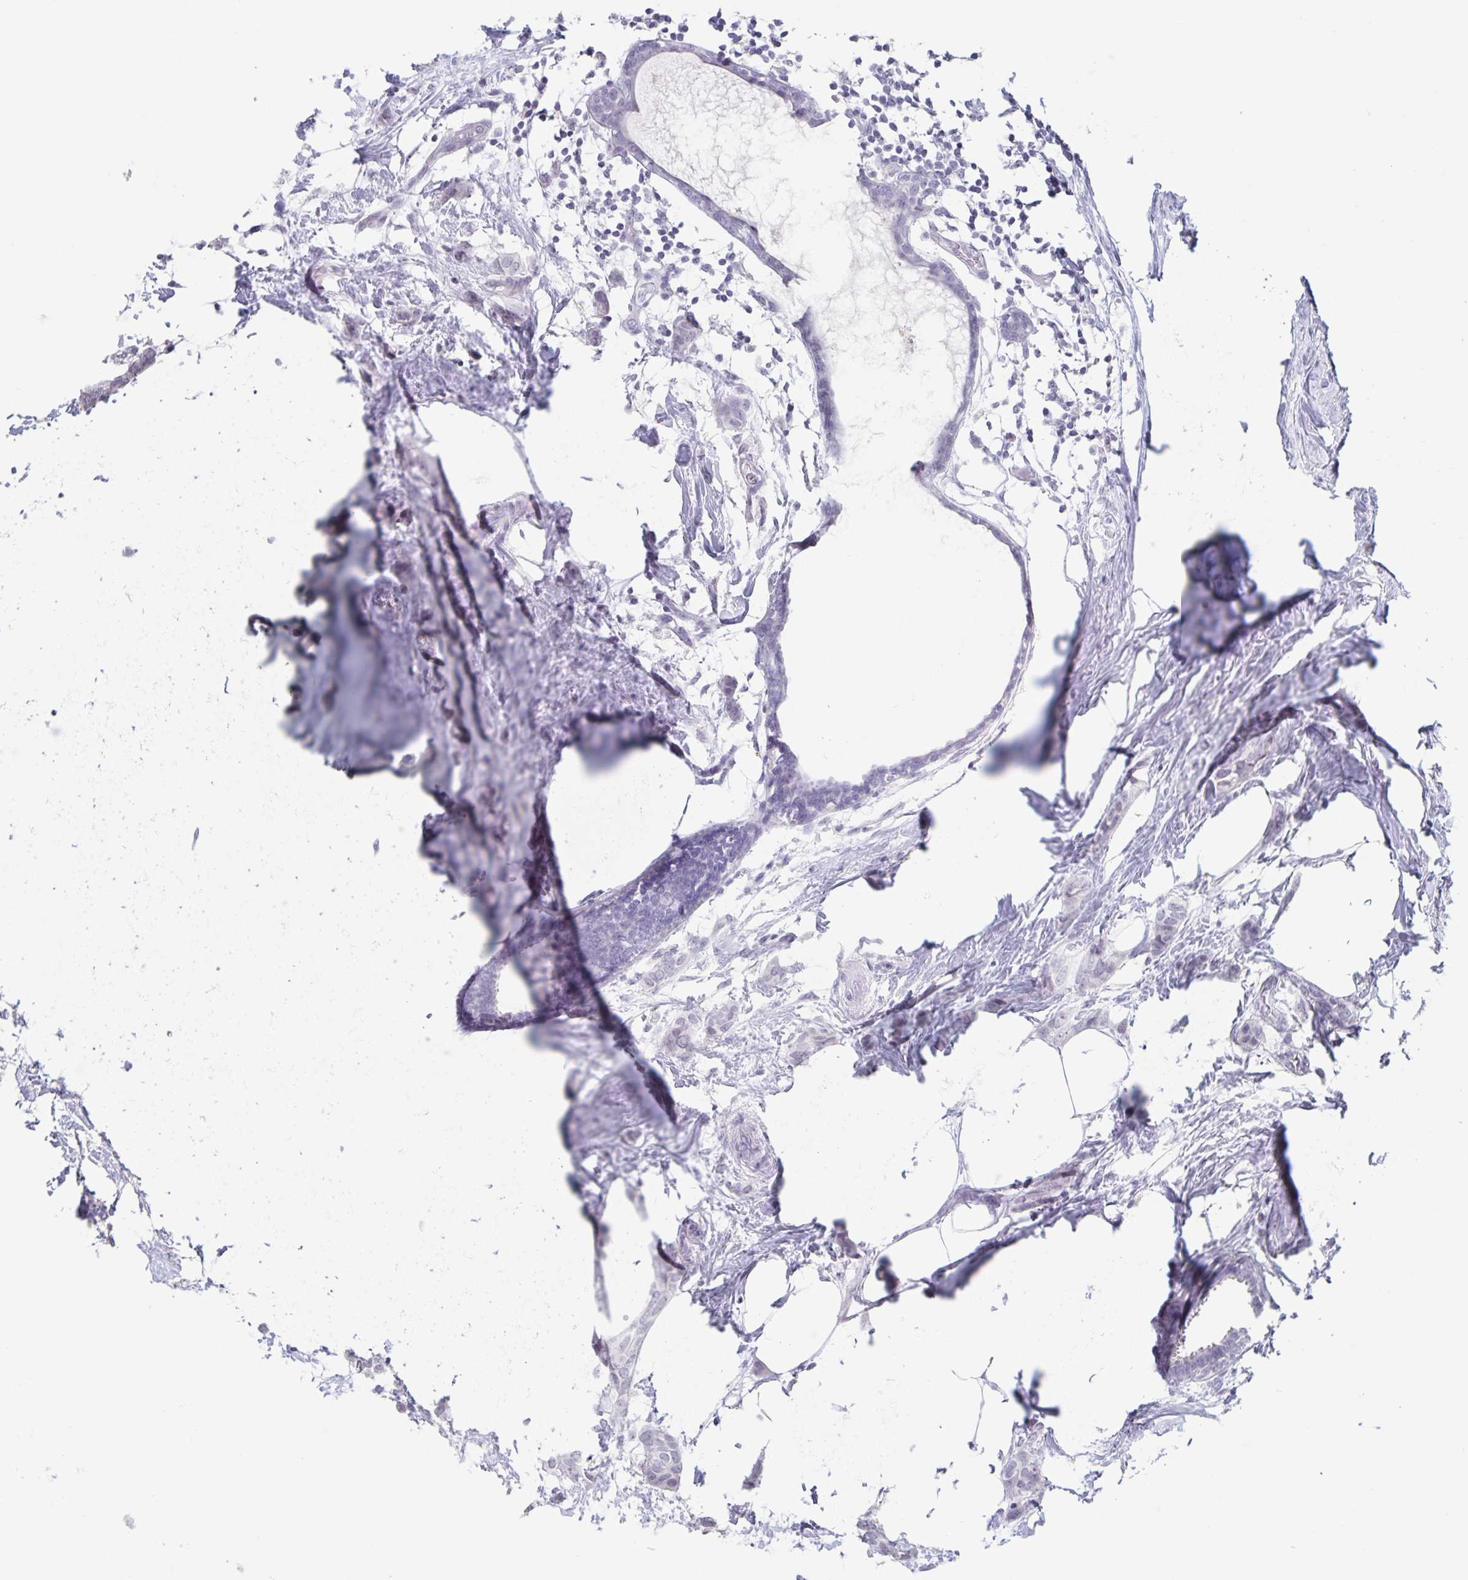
{"staining": {"intensity": "negative", "quantity": "none", "location": "none"}, "tissue": "breast cancer", "cell_type": "Tumor cells", "image_type": "cancer", "snomed": [{"axis": "morphology", "description": "Duct carcinoma"}, {"axis": "topography", "description": "Breast"}], "caption": "Breast cancer stained for a protein using IHC shows no expression tumor cells.", "gene": "LCE6A", "patient": {"sex": "female", "age": 62}}